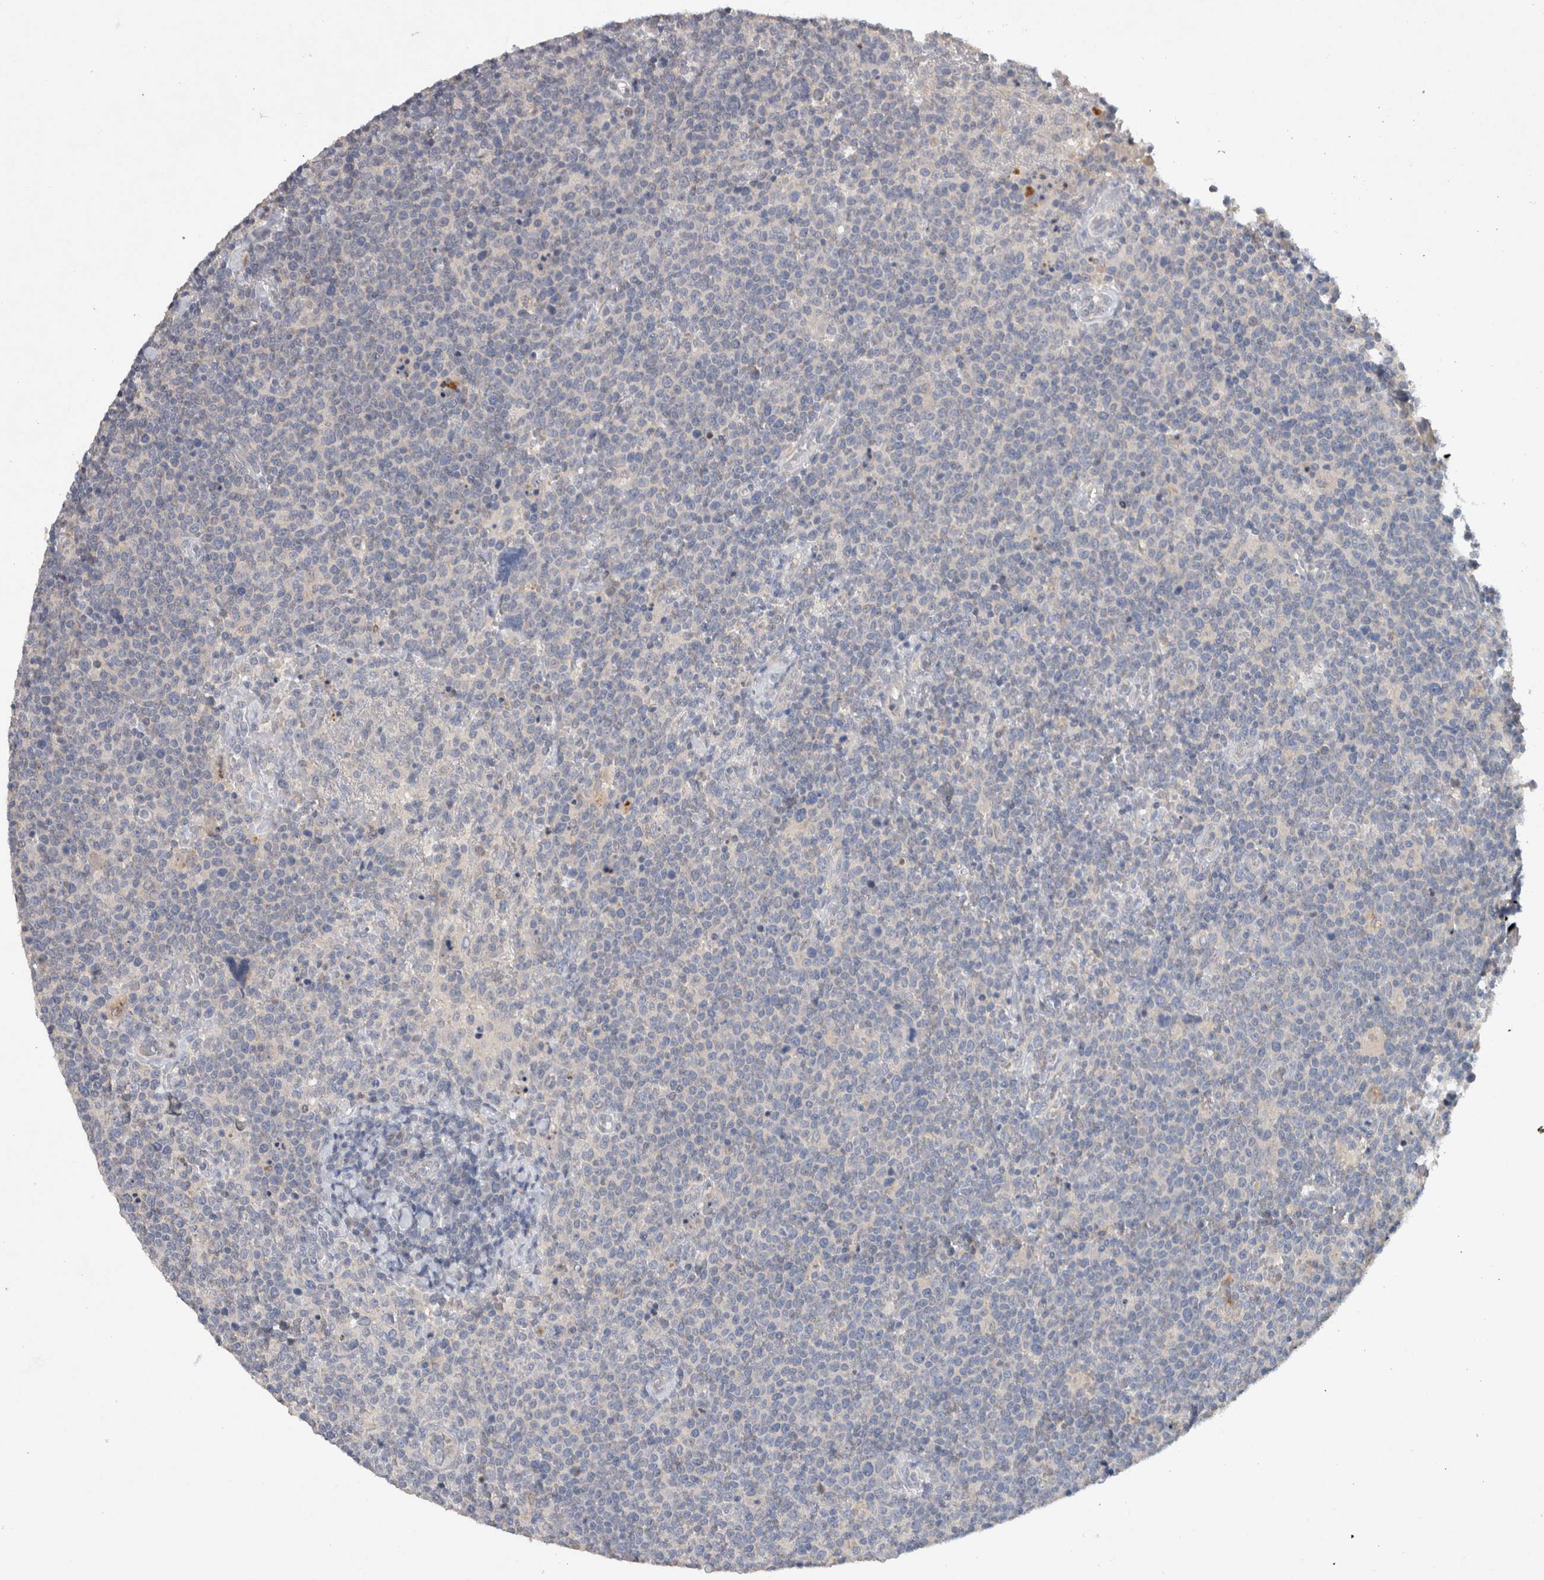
{"staining": {"intensity": "negative", "quantity": "none", "location": "none"}, "tissue": "lymphoma", "cell_type": "Tumor cells", "image_type": "cancer", "snomed": [{"axis": "morphology", "description": "Malignant lymphoma, non-Hodgkin's type, High grade"}, {"axis": "topography", "description": "Lymph node"}], "caption": "A high-resolution image shows immunohistochemistry staining of lymphoma, which demonstrates no significant staining in tumor cells.", "gene": "HEXD", "patient": {"sex": "male", "age": 61}}